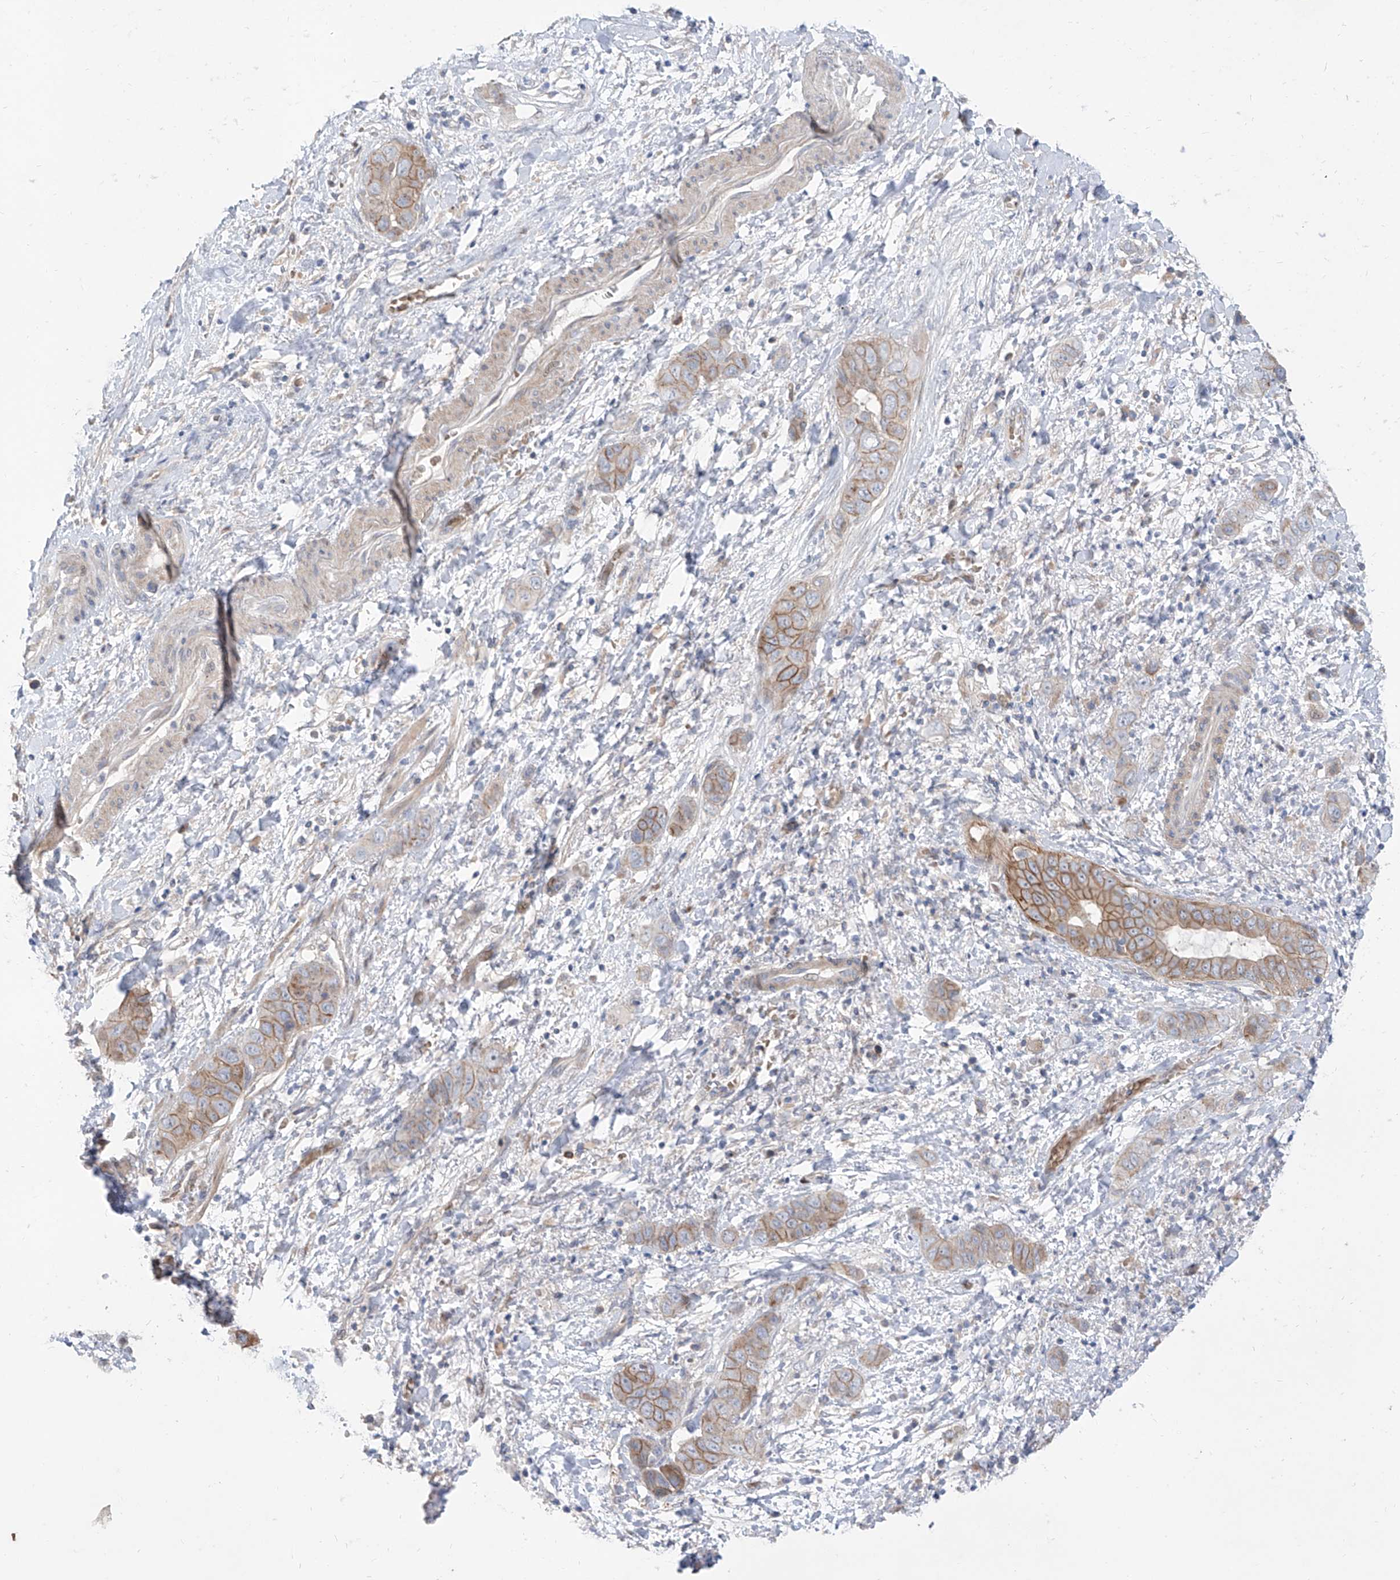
{"staining": {"intensity": "moderate", "quantity": ">75%", "location": "cytoplasmic/membranous"}, "tissue": "liver cancer", "cell_type": "Tumor cells", "image_type": "cancer", "snomed": [{"axis": "morphology", "description": "Cholangiocarcinoma"}, {"axis": "topography", "description": "Liver"}], "caption": "The immunohistochemical stain highlights moderate cytoplasmic/membranous staining in tumor cells of cholangiocarcinoma (liver) tissue. Using DAB (brown) and hematoxylin (blue) stains, captured at high magnification using brightfield microscopy.", "gene": "LRRC1", "patient": {"sex": "female", "age": 52}}